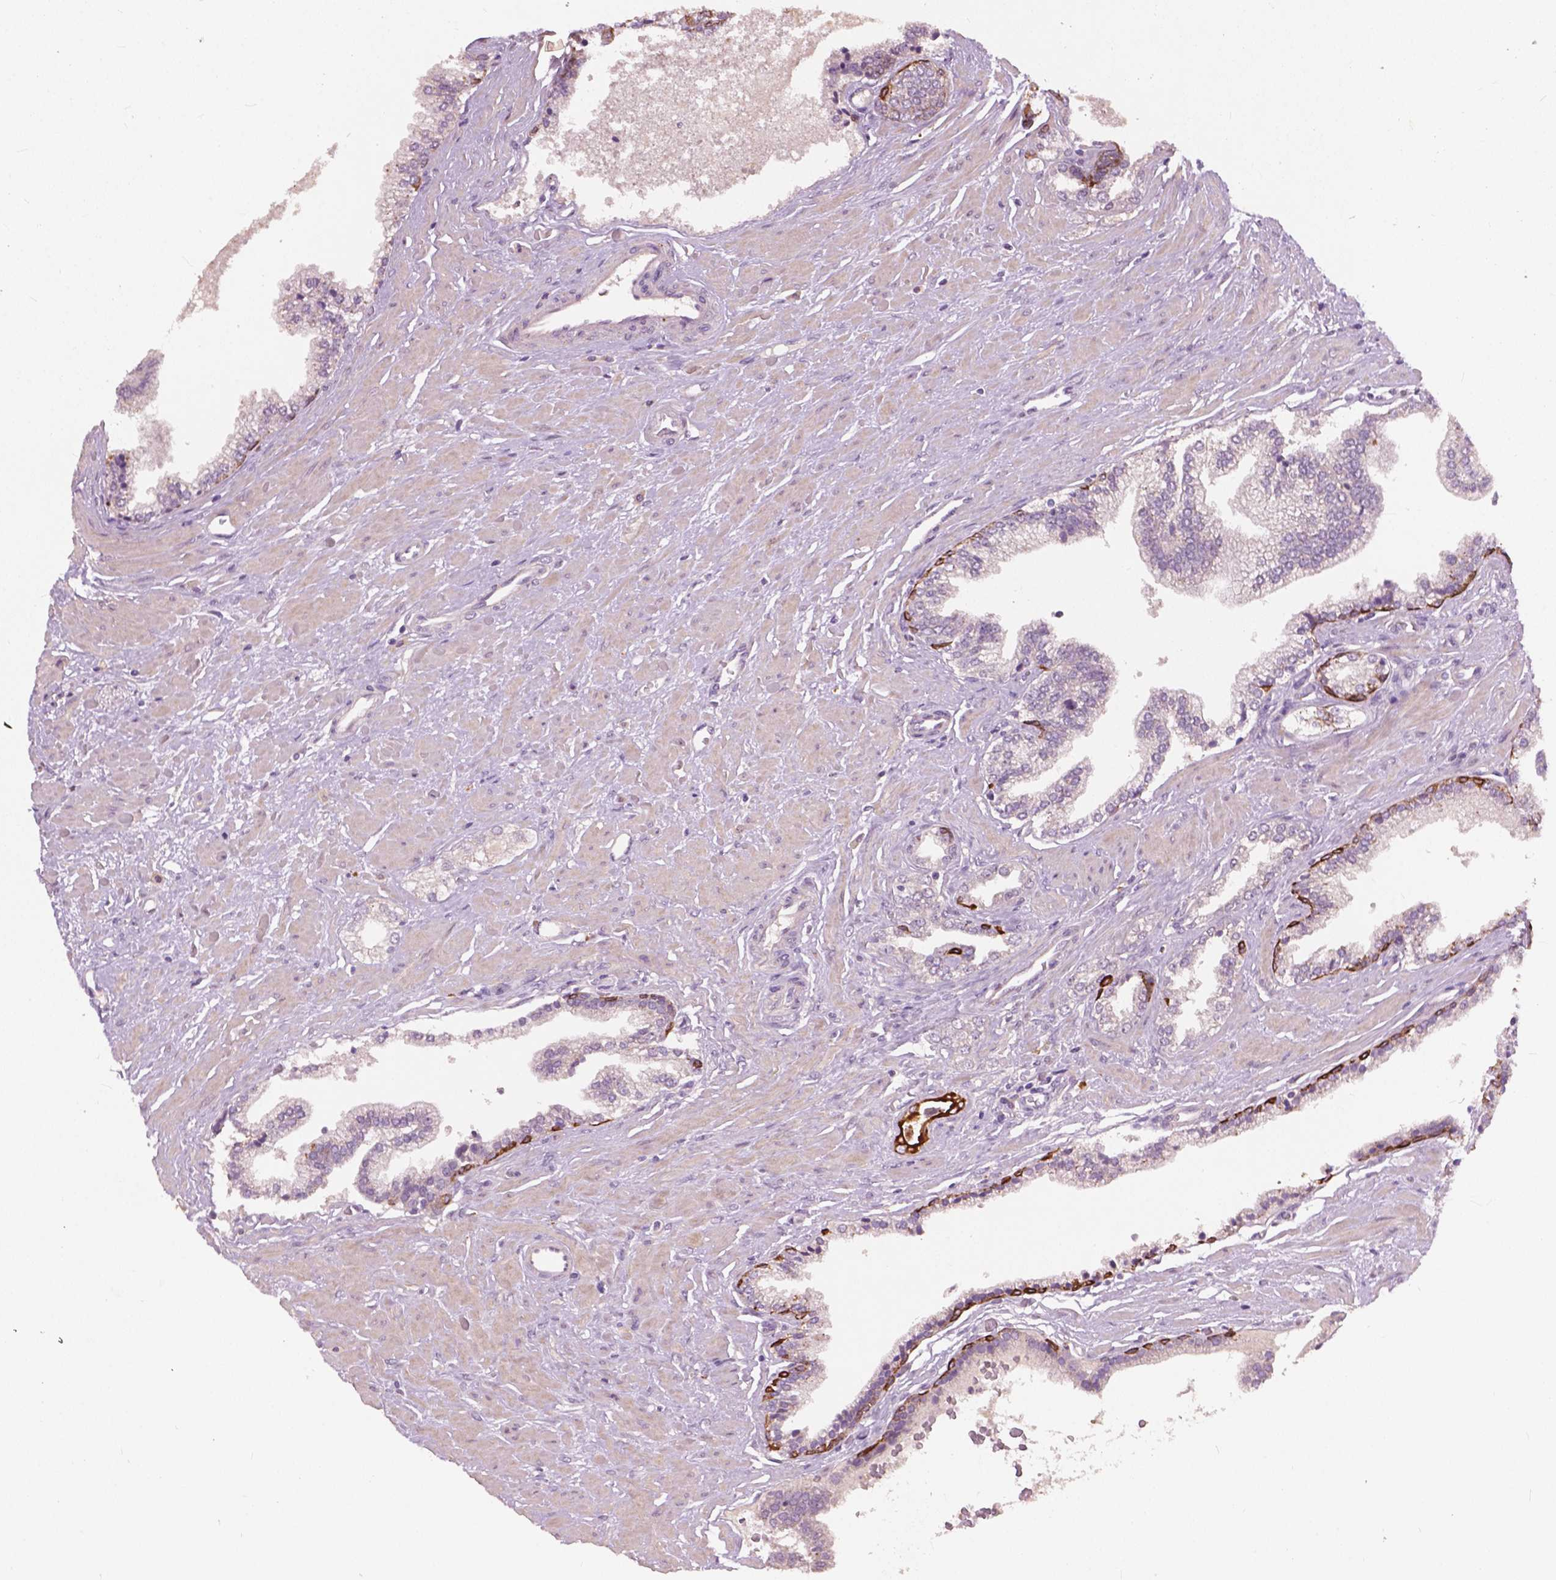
{"staining": {"intensity": "negative", "quantity": "none", "location": "none"}, "tissue": "prostate cancer", "cell_type": "Tumor cells", "image_type": "cancer", "snomed": [{"axis": "morphology", "description": "Adenocarcinoma, Low grade"}, {"axis": "topography", "description": "Prostate"}], "caption": "Tumor cells show no significant expression in adenocarcinoma (low-grade) (prostate).", "gene": "KRT17", "patient": {"sex": "male", "age": 60}}